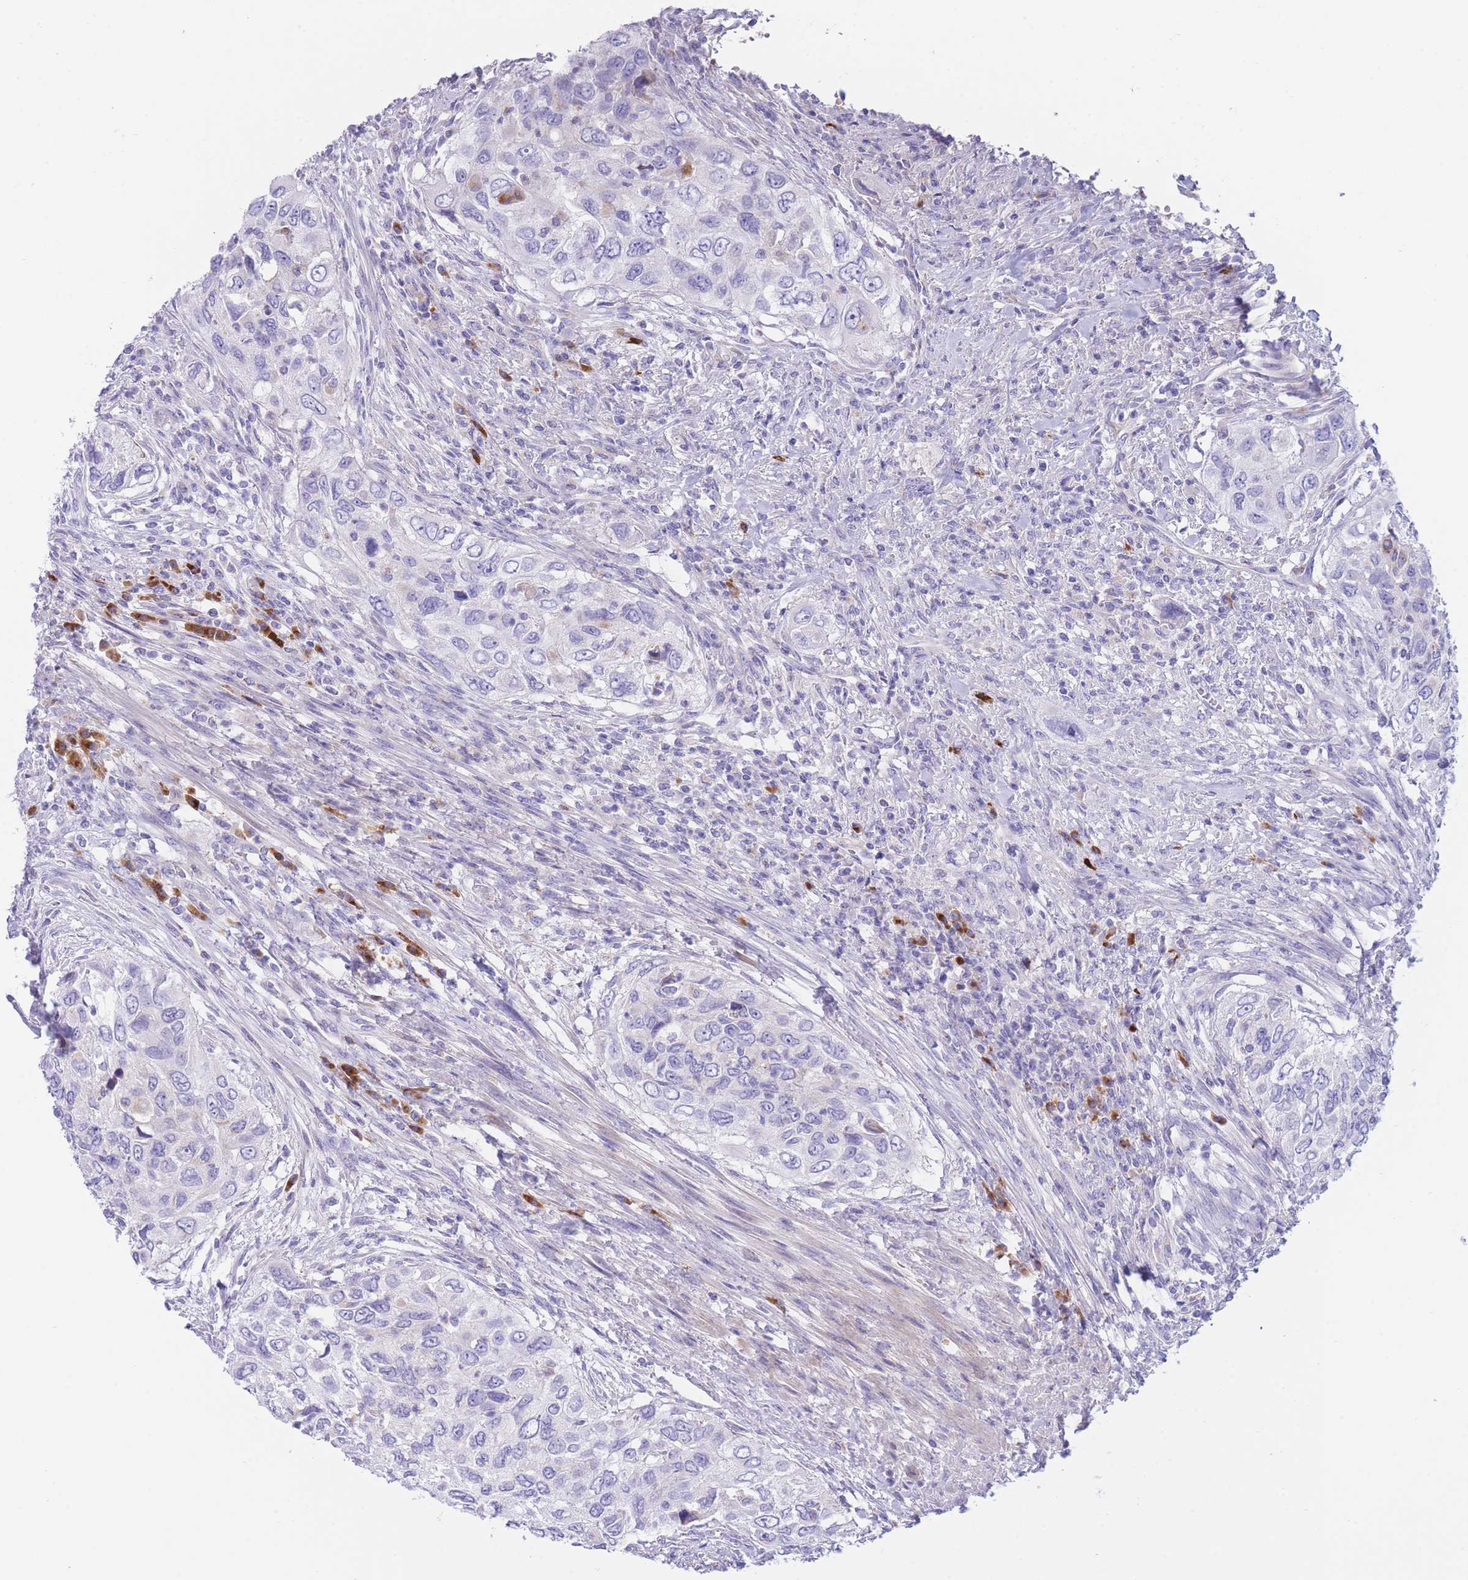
{"staining": {"intensity": "negative", "quantity": "none", "location": "none"}, "tissue": "urothelial cancer", "cell_type": "Tumor cells", "image_type": "cancer", "snomed": [{"axis": "morphology", "description": "Urothelial carcinoma, High grade"}, {"axis": "topography", "description": "Urinary bladder"}], "caption": "A histopathology image of urothelial cancer stained for a protein displays no brown staining in tumor cells.", "gene": "PLBD1", "patient": {"sex": "female", "age": 60}}